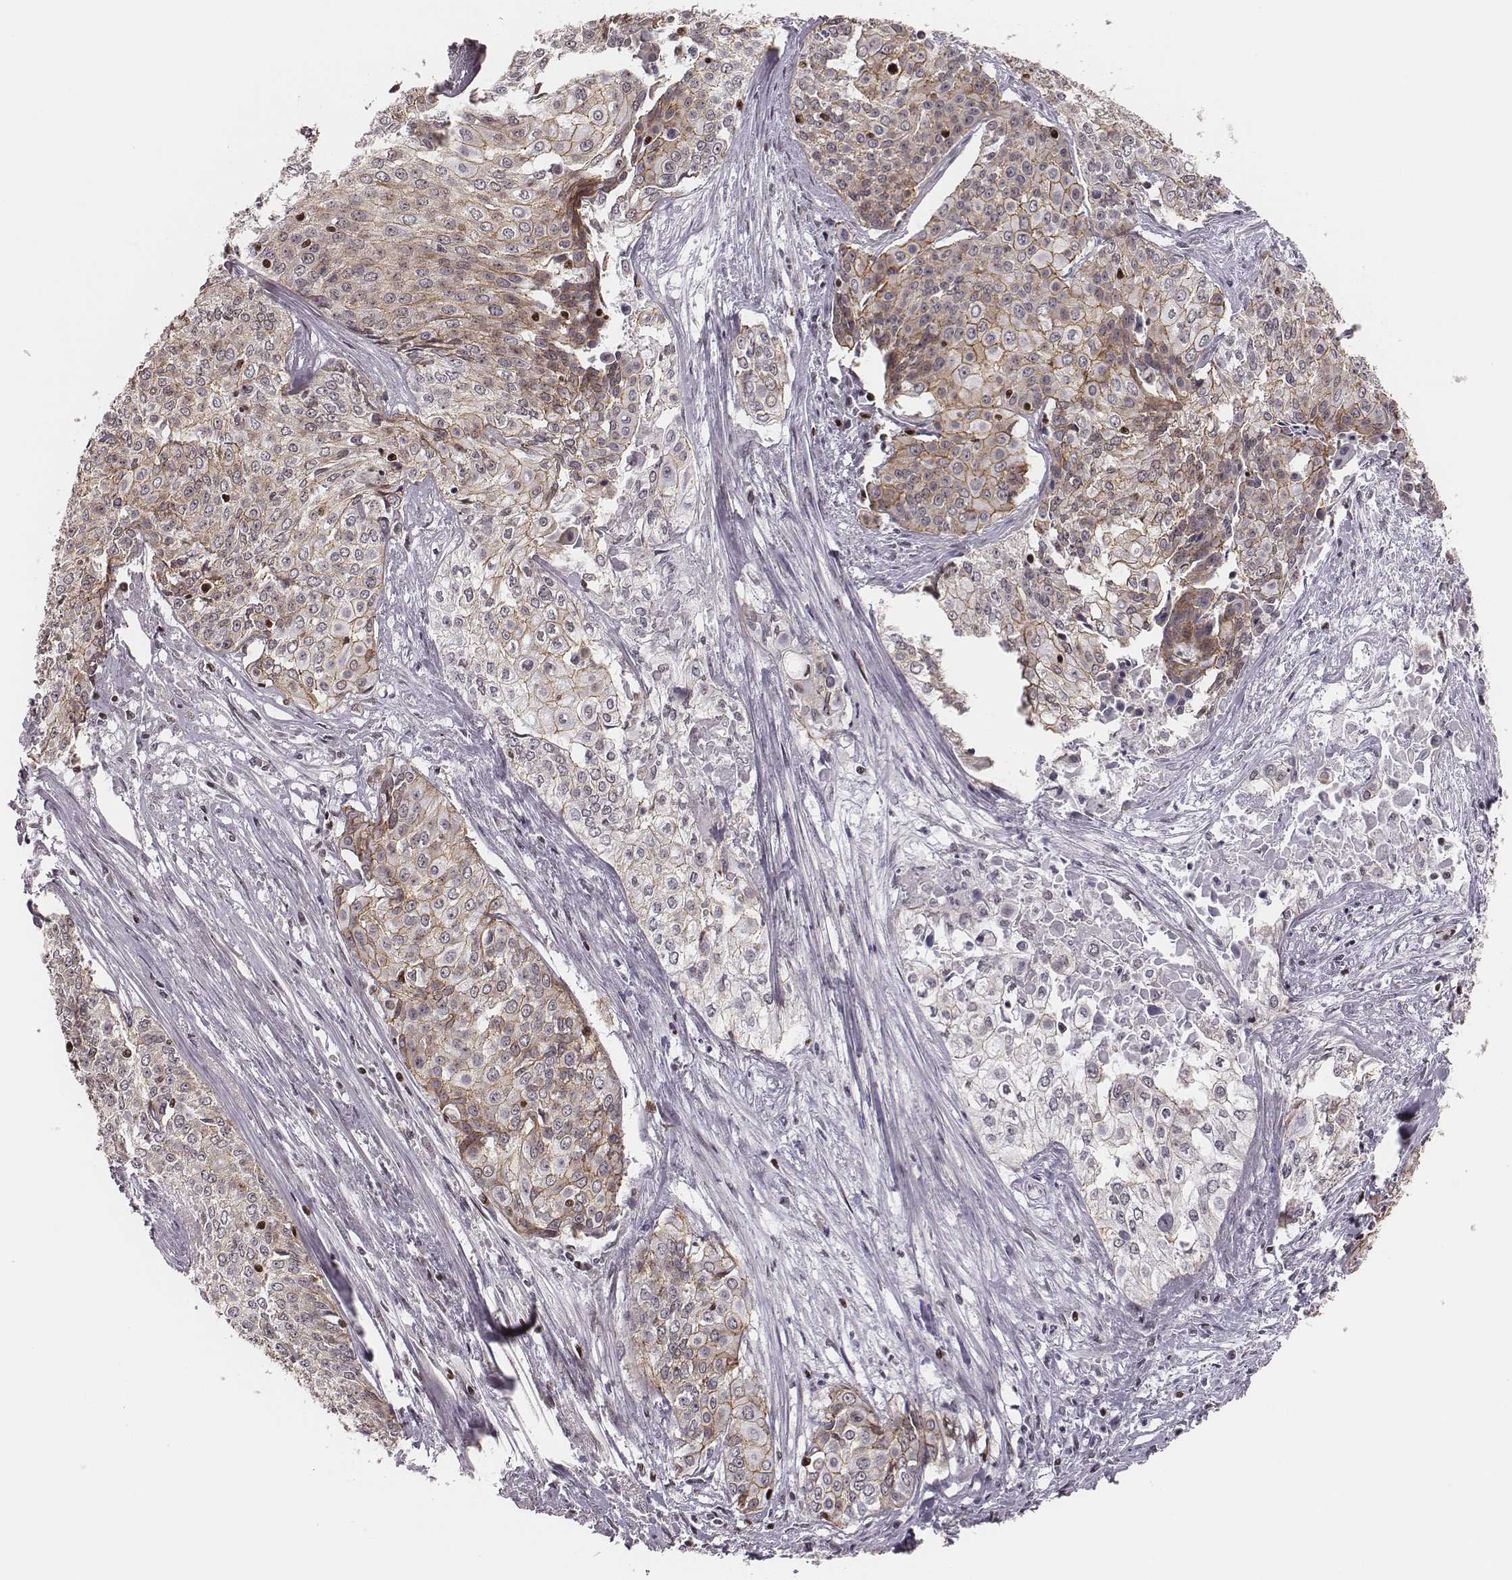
{"staining": {"intensity": "moderate", "quantity": "25%-75%", "location": "cytoplasmic/membranous"}, "tissue": "cervical cancer", "cell_type": "Tumor cells", "image_type": "cancer", "snomed": [{"axis": "morphology", "description": "Squamous cell carcinoma, NOS"}, {"axis": "topography", "description": "Cervix"}], "caption": "Immunohistochemical staining of cervical squamous cell carcinoma shows medium levels of moderate cytoplasmic/membranous protein staining in about 25%-75% of tumor cells.", "gene": "WDR59", "patient": {"sex": "female", "age": 39}}